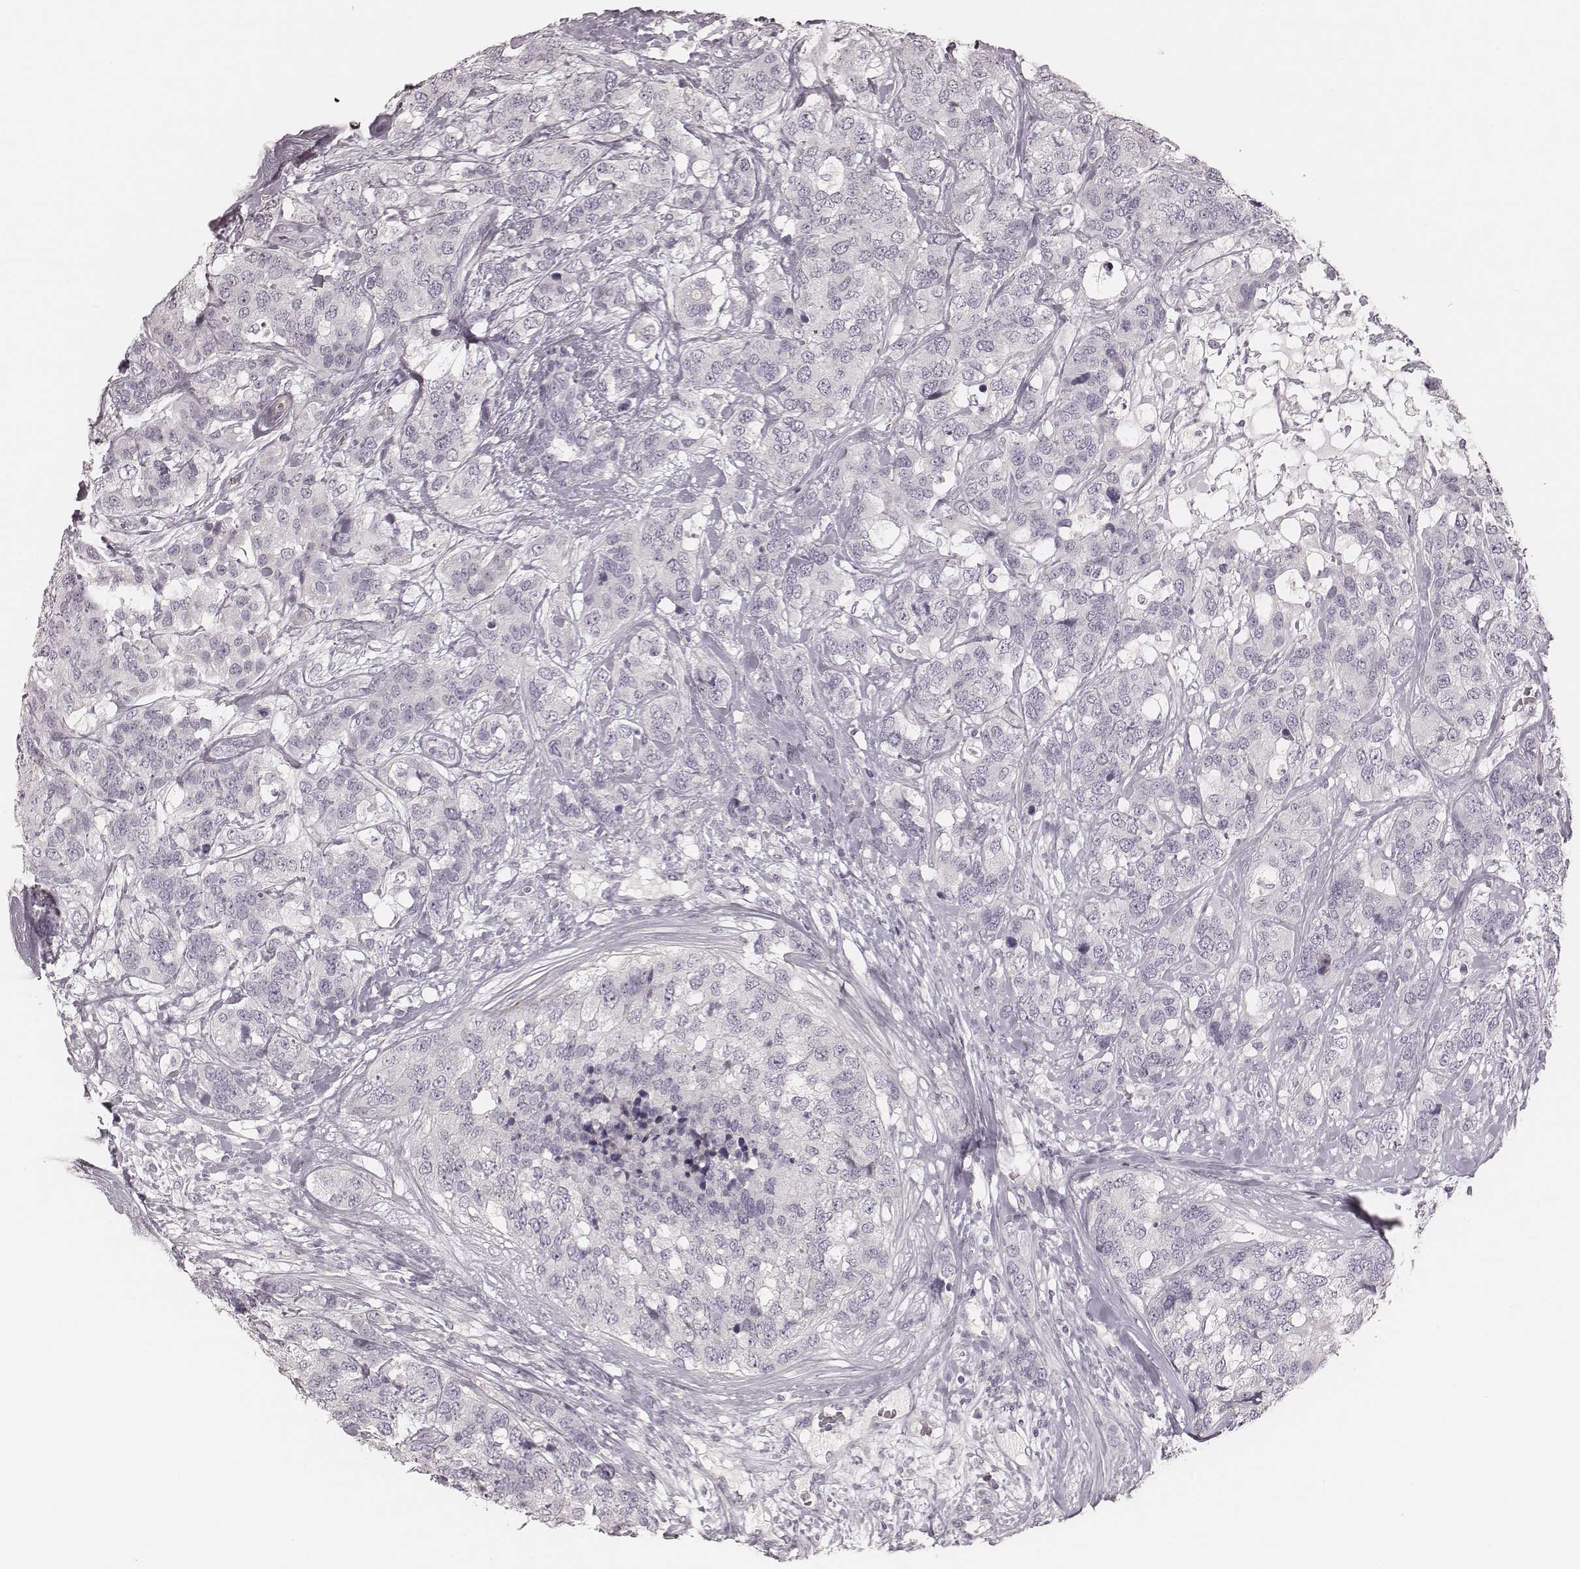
{"staining": {"intensity": "negative", "quantity": "none", "location": "none"}, "tissue": "breast cancer", "cell_type": "Tumor cells", "image_type": "cancer", "snomed": [{"axis": "morphology", "description": "Lobular carcinoma"}, {"axis": "topography", "description": "Breast"}], "caption": "Protein analysis of breast lobular carcinoma displays no significant expression in tumor cells.", "gene": "SMIM24", "patient": {"sex": "female", "age": 59}}